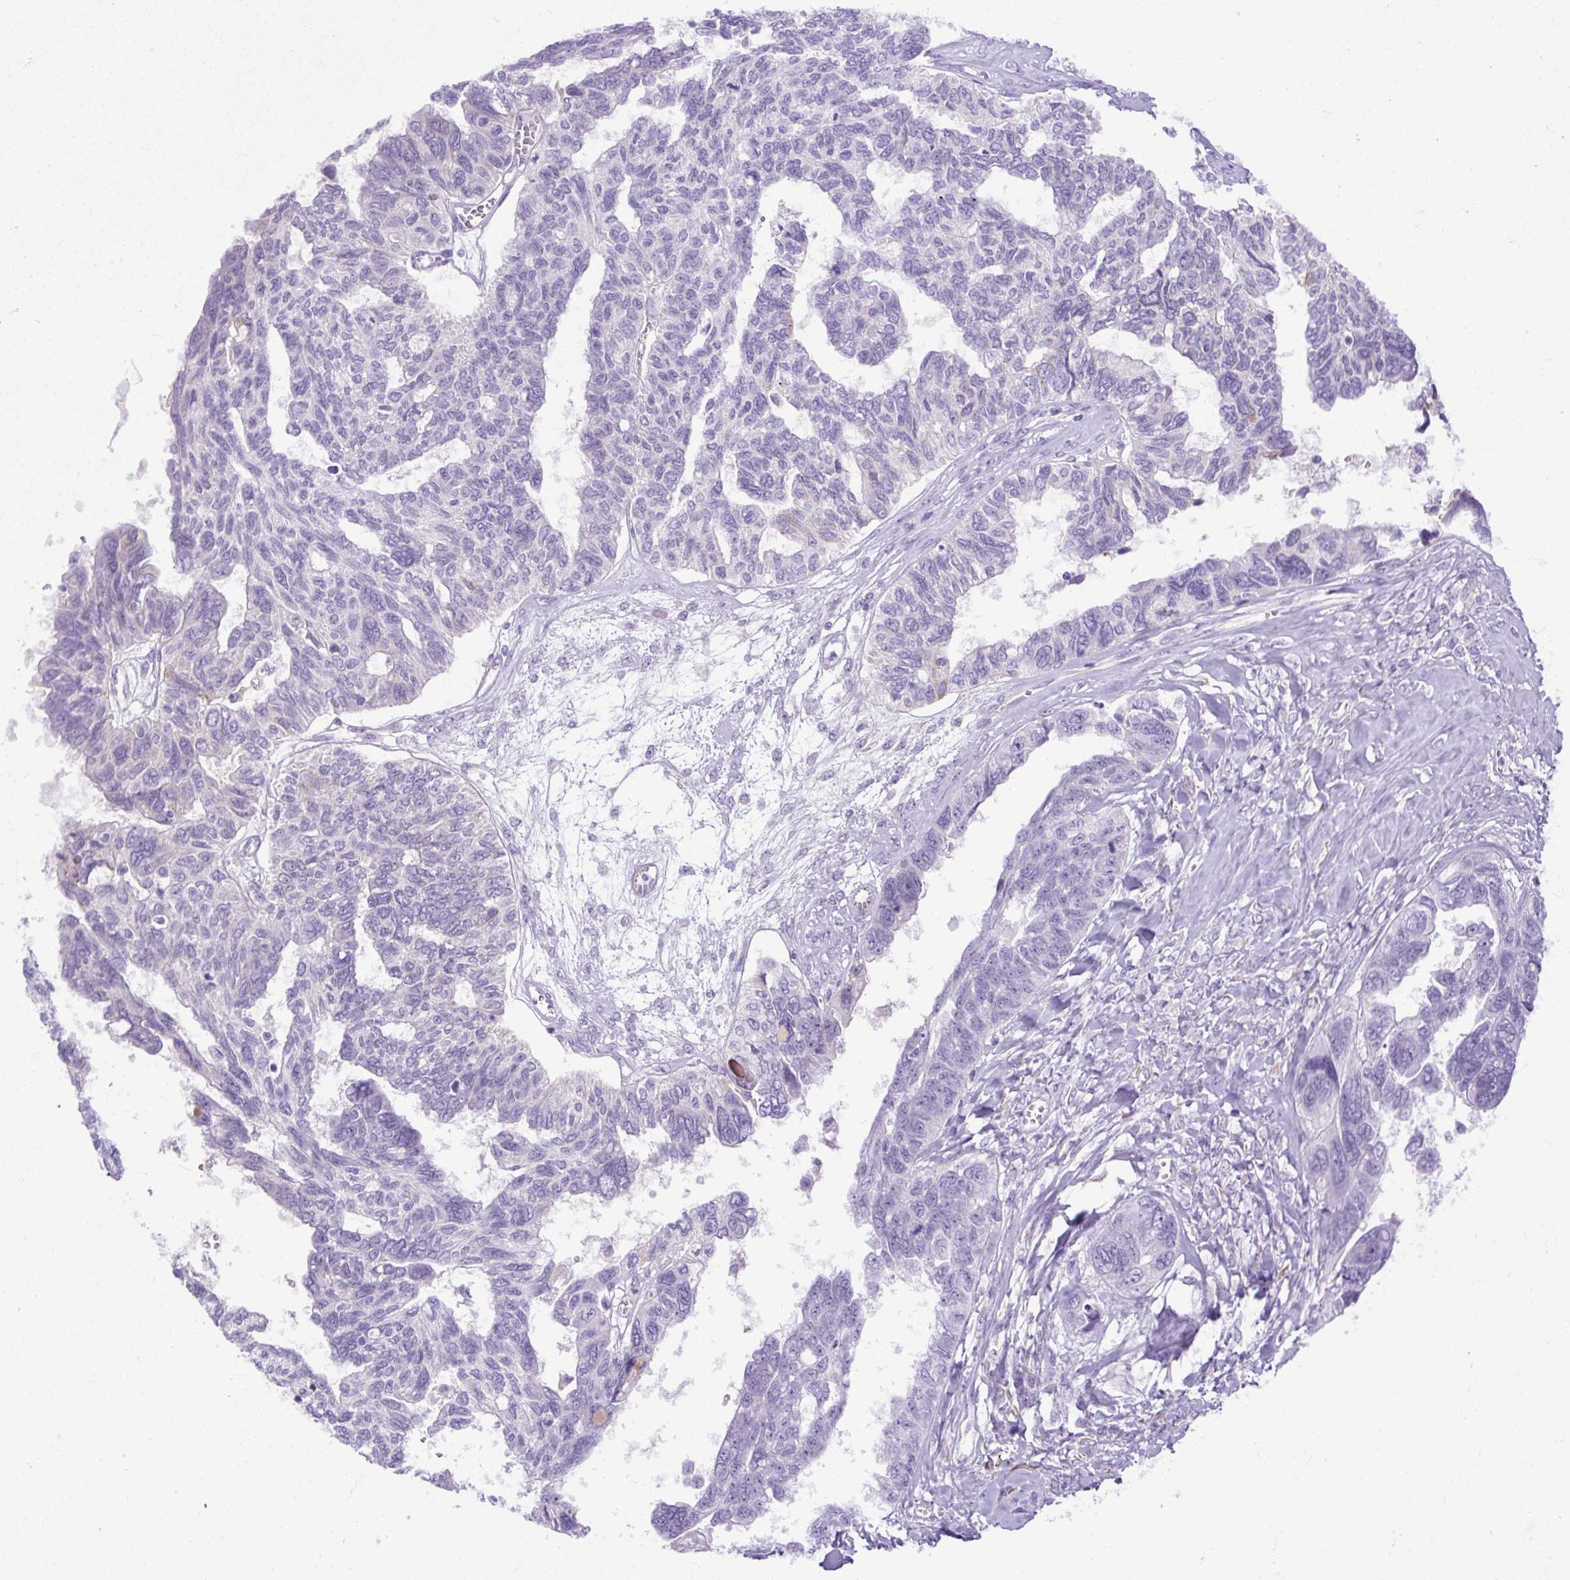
{"staining": {"intensity": "negative", "quantity": "none", "location": "none"}, "tissue": "ovarian cancer", "cell_type": "Tumor cells", "image_type": "cancer", "snomed": [{"axis": "morphology", "description": "Cystadenocarcinoma, serous, NOS"}, {"axis": "topography", "description": "Ovary"}], "caption": "High power microscopy histopathology image of an immunohistochemistry photomicrograph of ovarian cancer, revealing no significant expression in tumor cells.", "gene": "SPTBN5", "patient": {"sex": "female", "age": 79}}